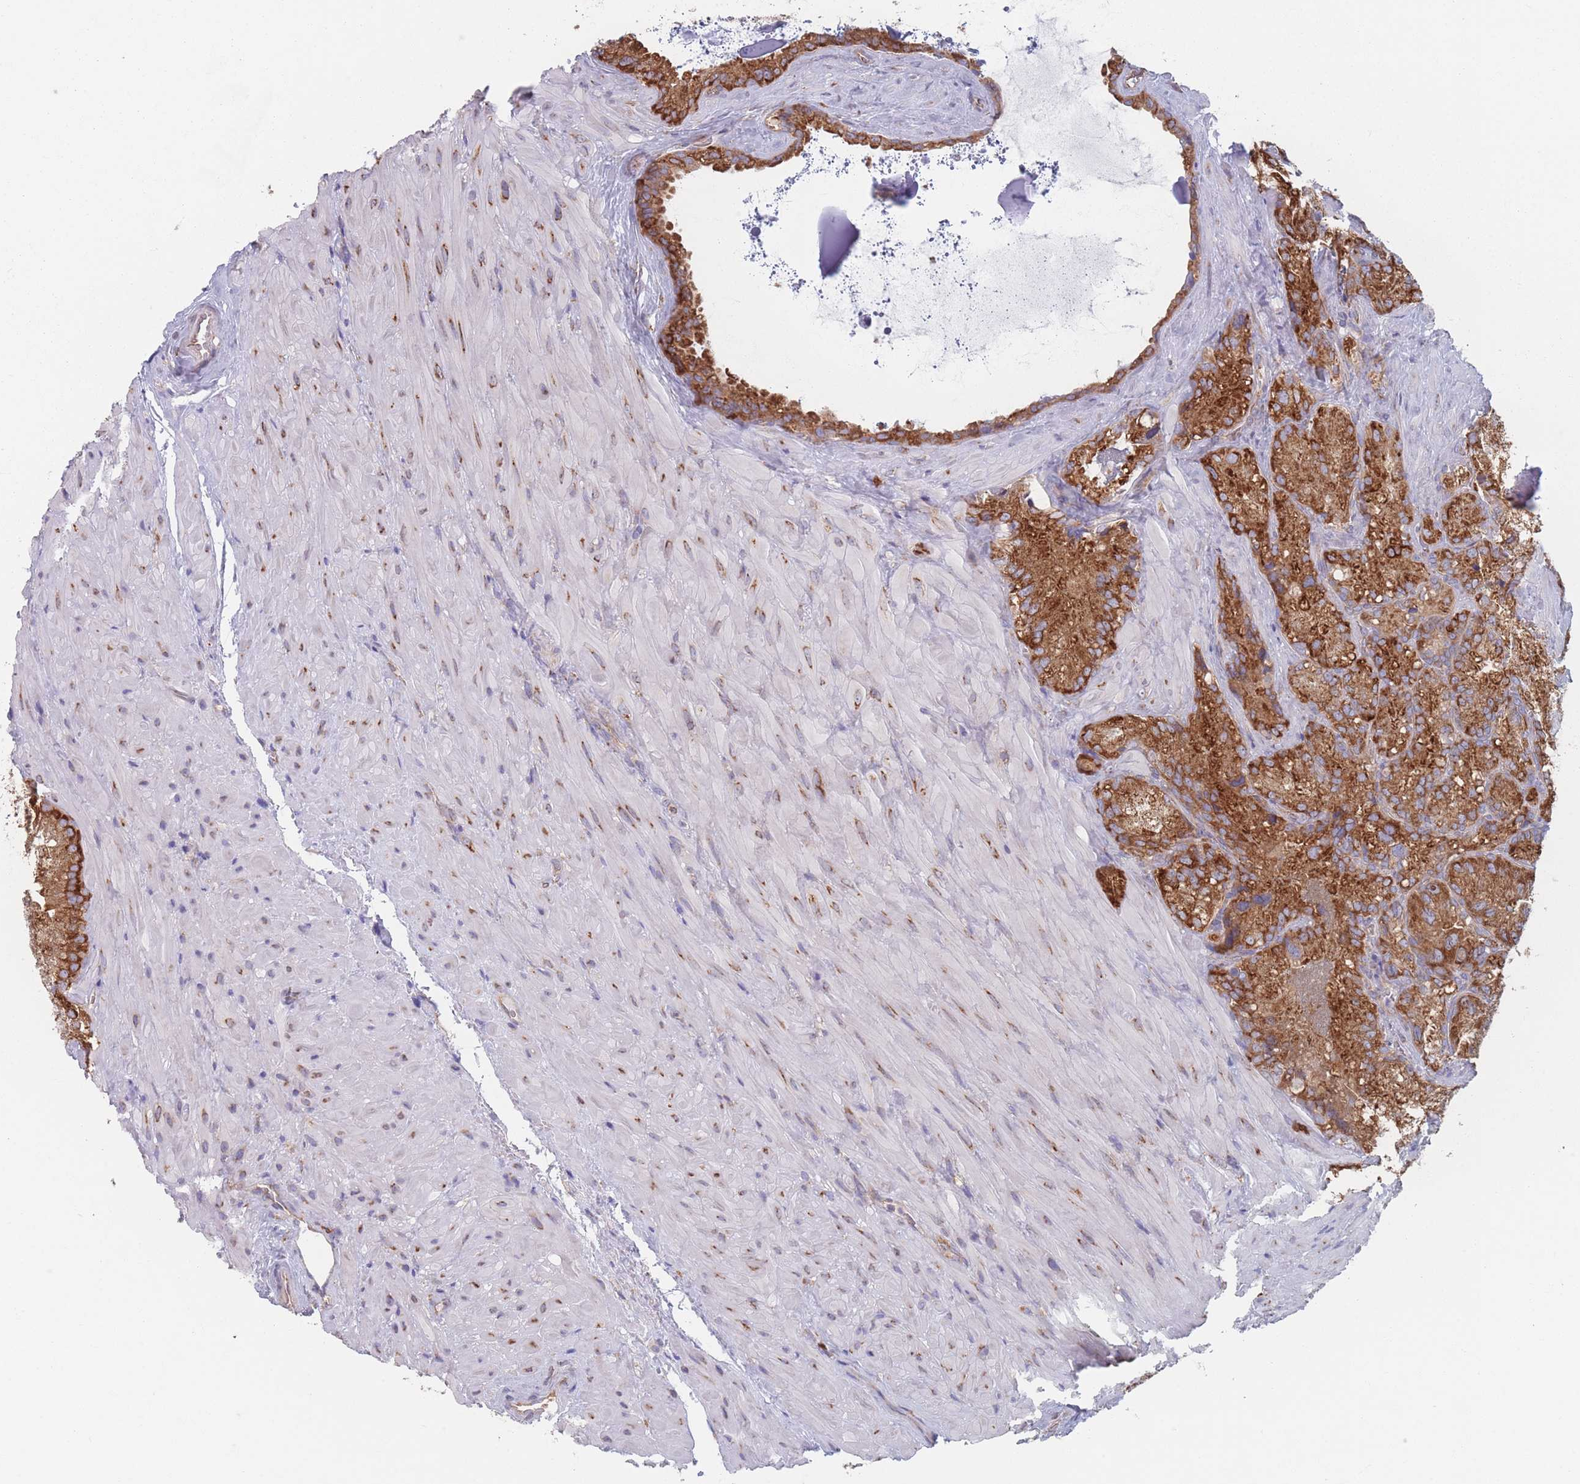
{"staining": {"intensity": "strong", "quantity": ">75%", "location": "cytoplasmic/membranous"}, "tissue": "seminal vesicle", "cell_type": "Glandular cells", "image_type": "normal", "snomed": [{"axis": "morphology", "description": "Normal tissue, NOS"}, {"axis": "topography", "description": "Seminal veicle"}], "caption": "Seminal vesicle stained for a protein (brown) exhibits strong cytoplasmic/membranous positive expression in approximately >75% of glandular cells.", "gene": "EEF1B2", "patient": {"sex": "male", "age": 62}}